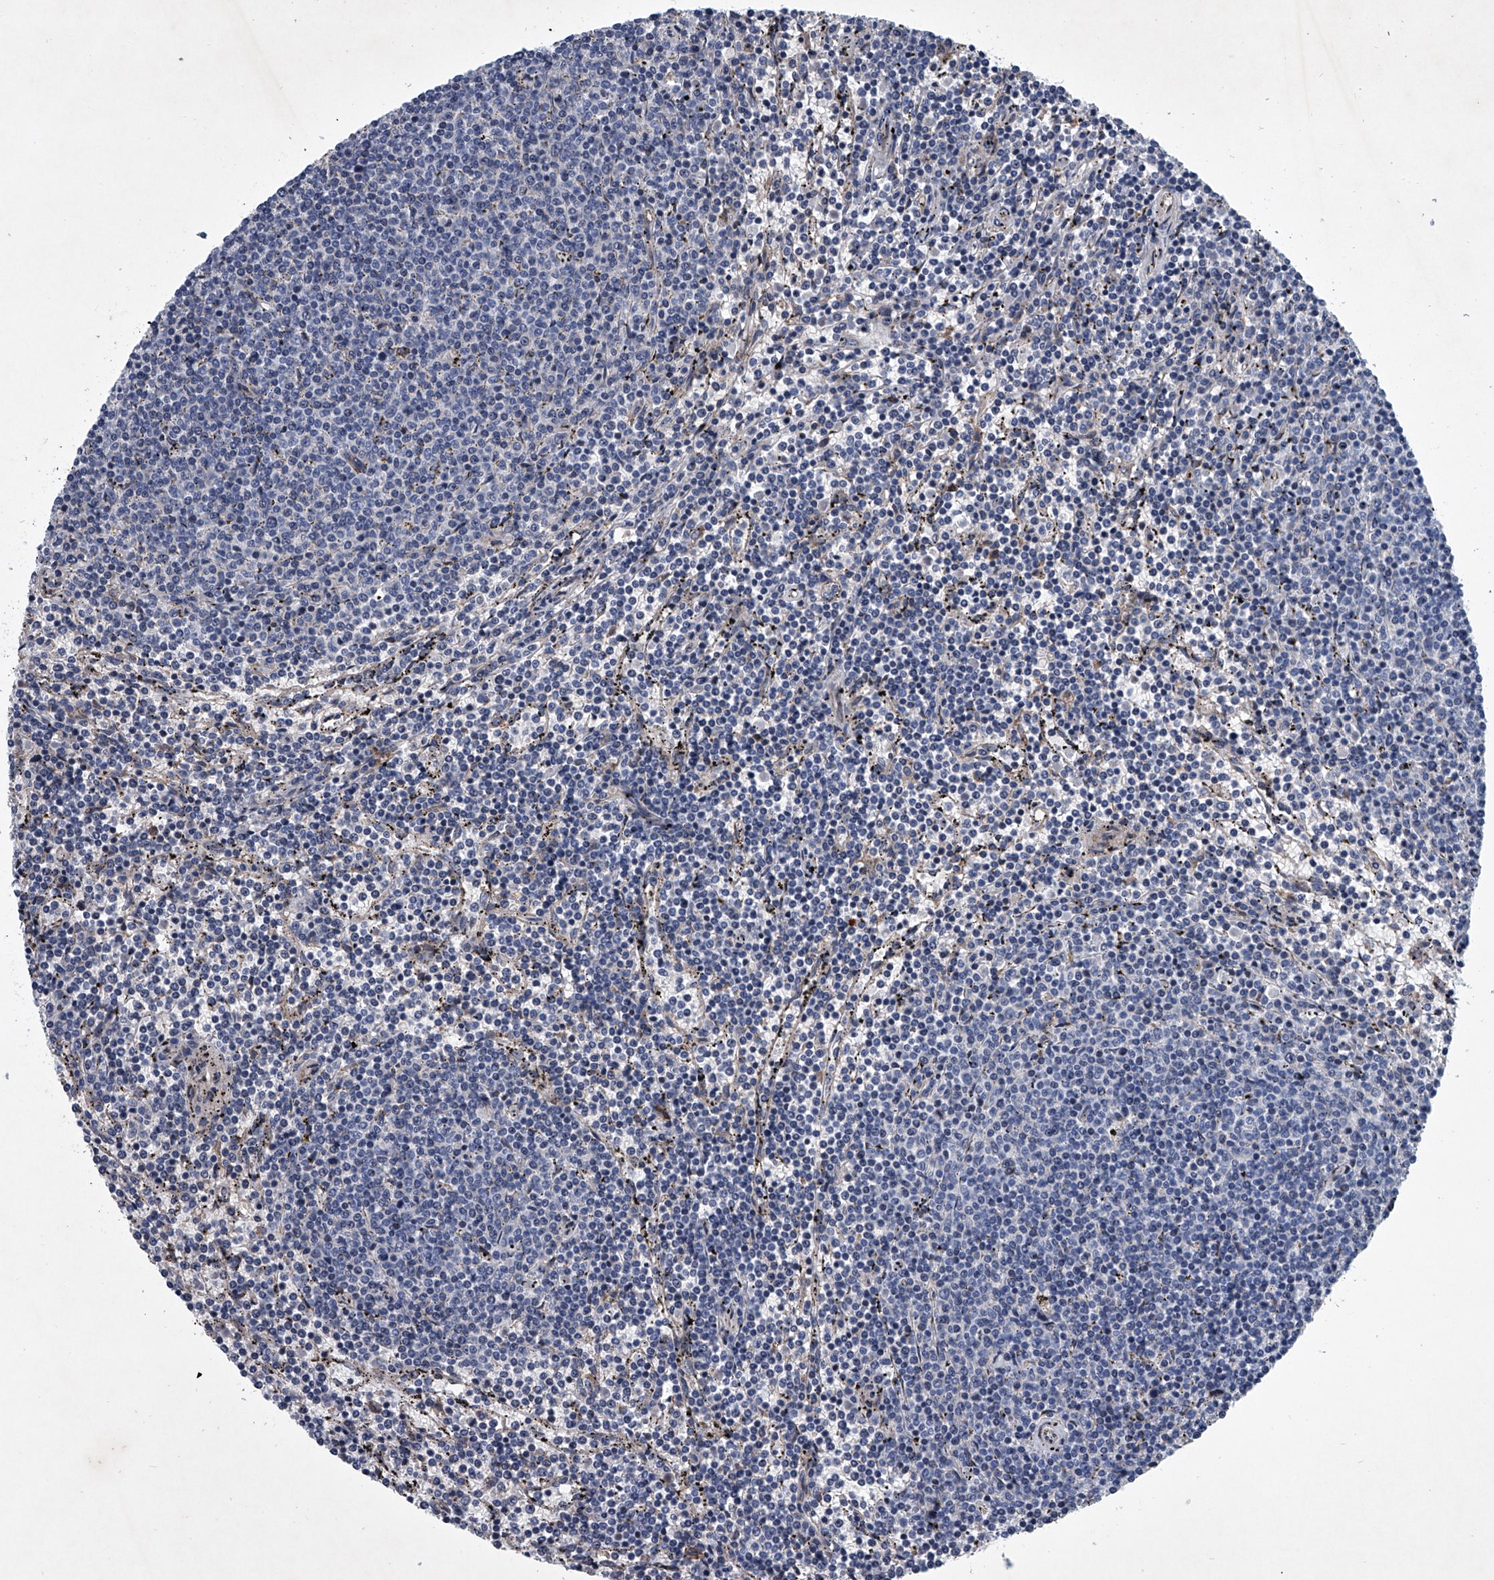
{"staining": {"intensity": "negative", "quantity": "none", "location": "none"}, "tissue": "lymphoma", "cell_type": "Tumor cells", "image_type": "cancer", "snomed": [{"axis": "morphology", "description": "Malignant lymphoma, non-Hodgkin's type, Low grade"}, {"axis": "topography", "description": "Spleen"}], "caption": "This is a image of IHC staining of low-grade malignant lymphoma, non-Hodgkin's type, which shows no staining in tumor cells.", "gene": "ABCG1", "patient": {"sex": "female", "age": 50}}